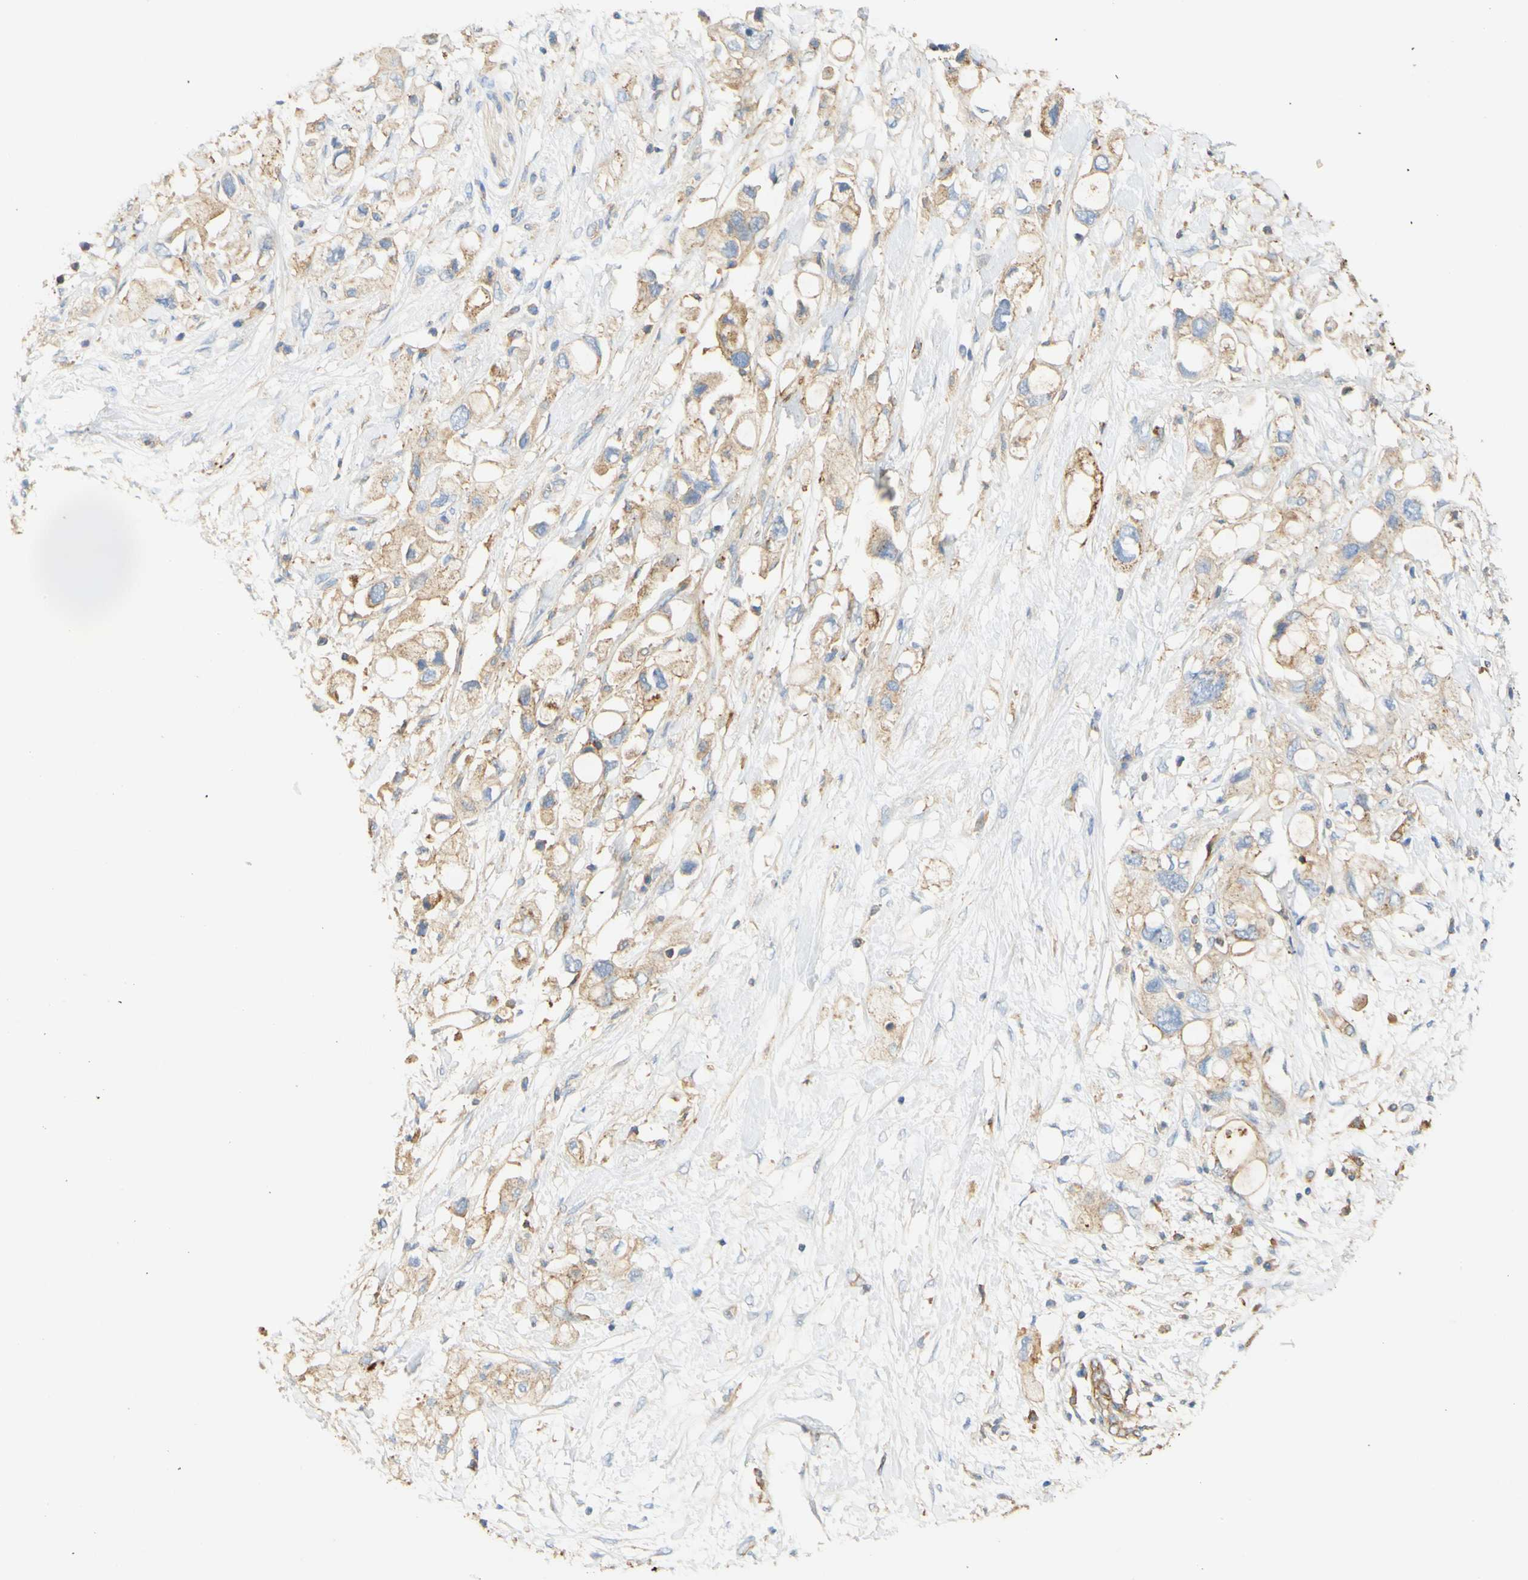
{"staining": {"intensity": "strong", "quantity": "<25%", "location": "cytoplasmic/membranous"}, "tissue": "pancreatic cancer", "cell_type": "Tumor cells", "image_type": "cancer", "snomed": [{"axis": "morphology", "description": "Adenocarcinoma, NOS"}, {"axis": "topography", "description": "Pancreas"}], "caption": "IHC histopathology image of pancreatic cancer (adenocarcinoma) stained for a protein (brown), which shows medium levels of strong cytoplasmic/membranous positivity in about <25% of tumor cells.", "gene": "PCDH7", "patient": {"sex": "female", "age": 56}}